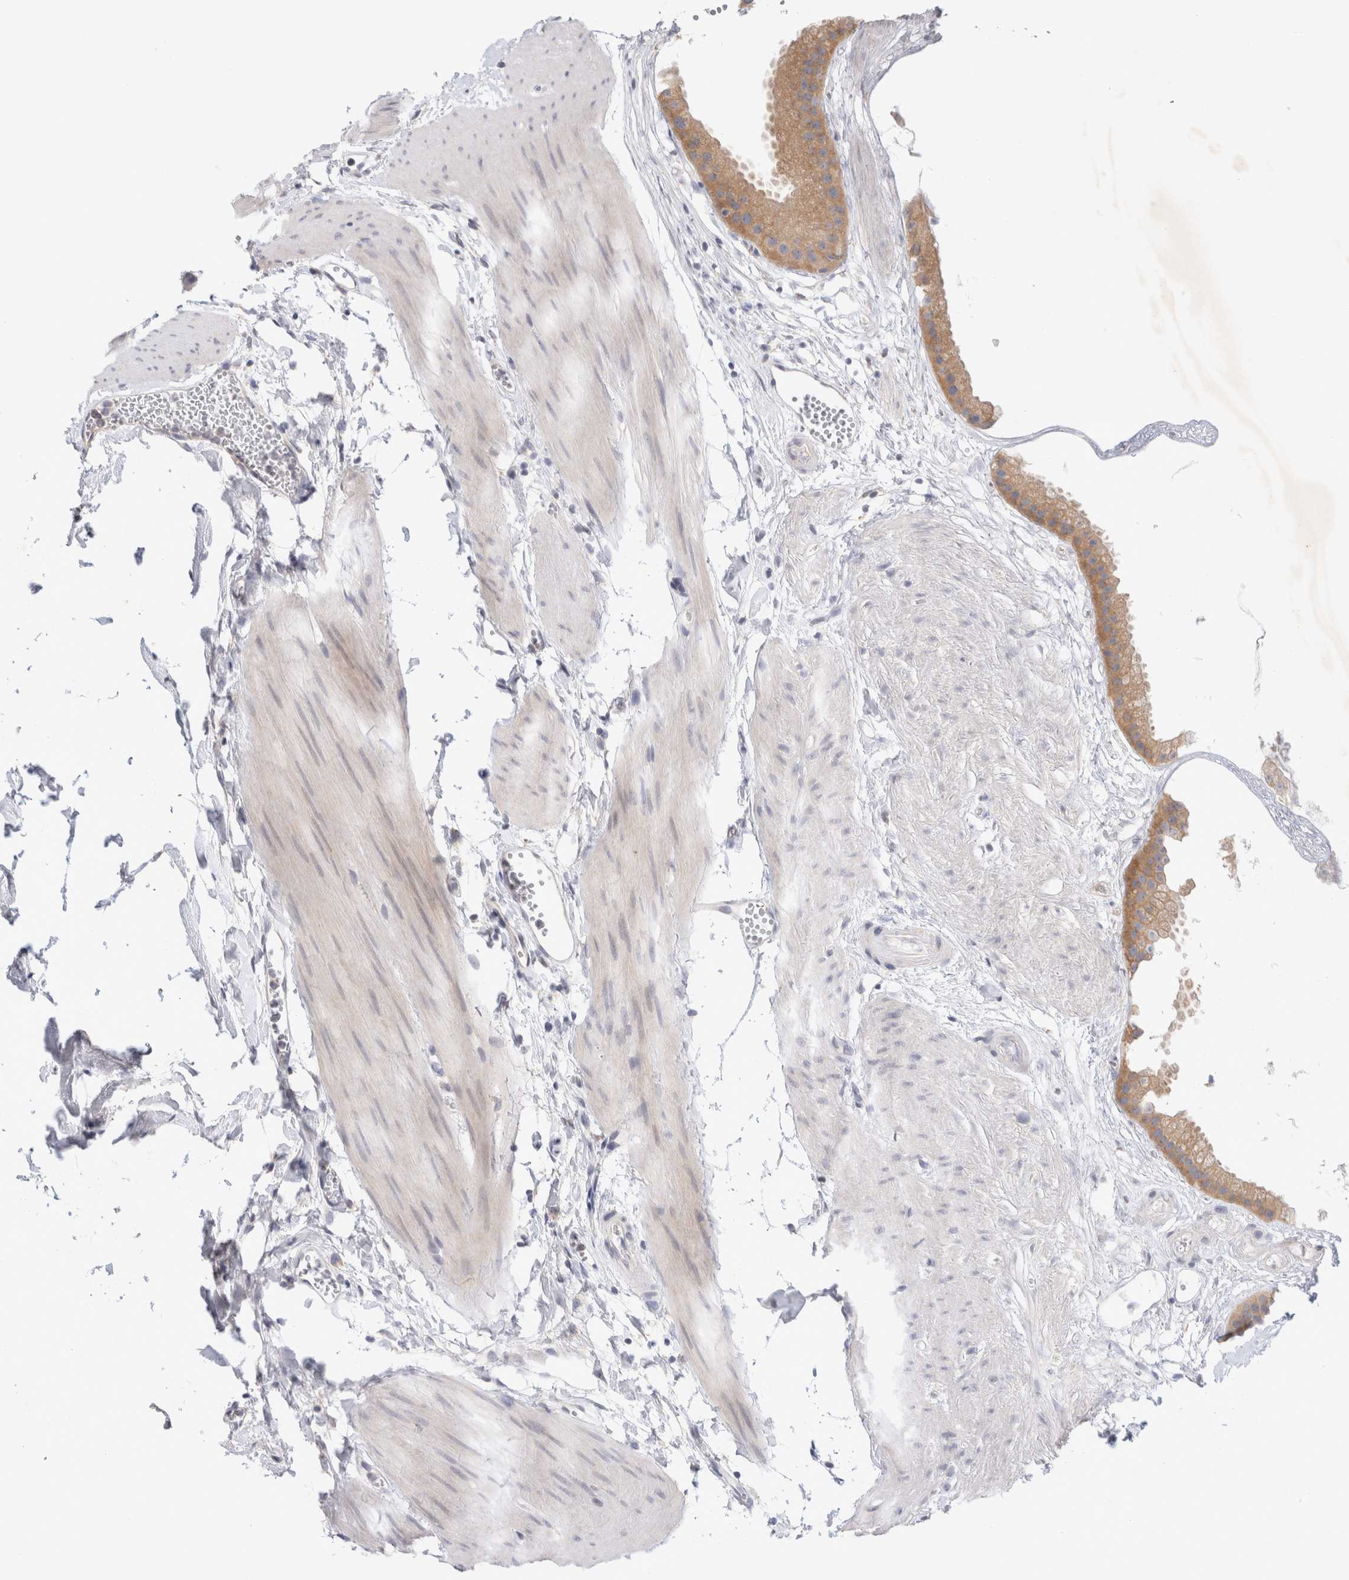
{"staining": {"intensity": "moderate", "quantity": ">75%", "location": "cytoplasmic/membranous"}, "tissue": "gallbladder", "cell_type": "Glandular cells", "image_type": "normal", "snomed": [{"axis": "morphology", "description": "Normal tissue, NOS"}, {"axis": "topography", "description": "Gallbladder"}], "caption": "Gallbladder stained for a protein exhibits moderate cytoplasmic/membranous positivity in glandular cells. The protein is stained brown, and the nuclei are stained in blue (DAB (3,3'-diaminobenzidine) IHC with brightfield microscopy, high magnification).", "gene": "NEDD4L", "patient": {"sex": "female", "age": 64}}